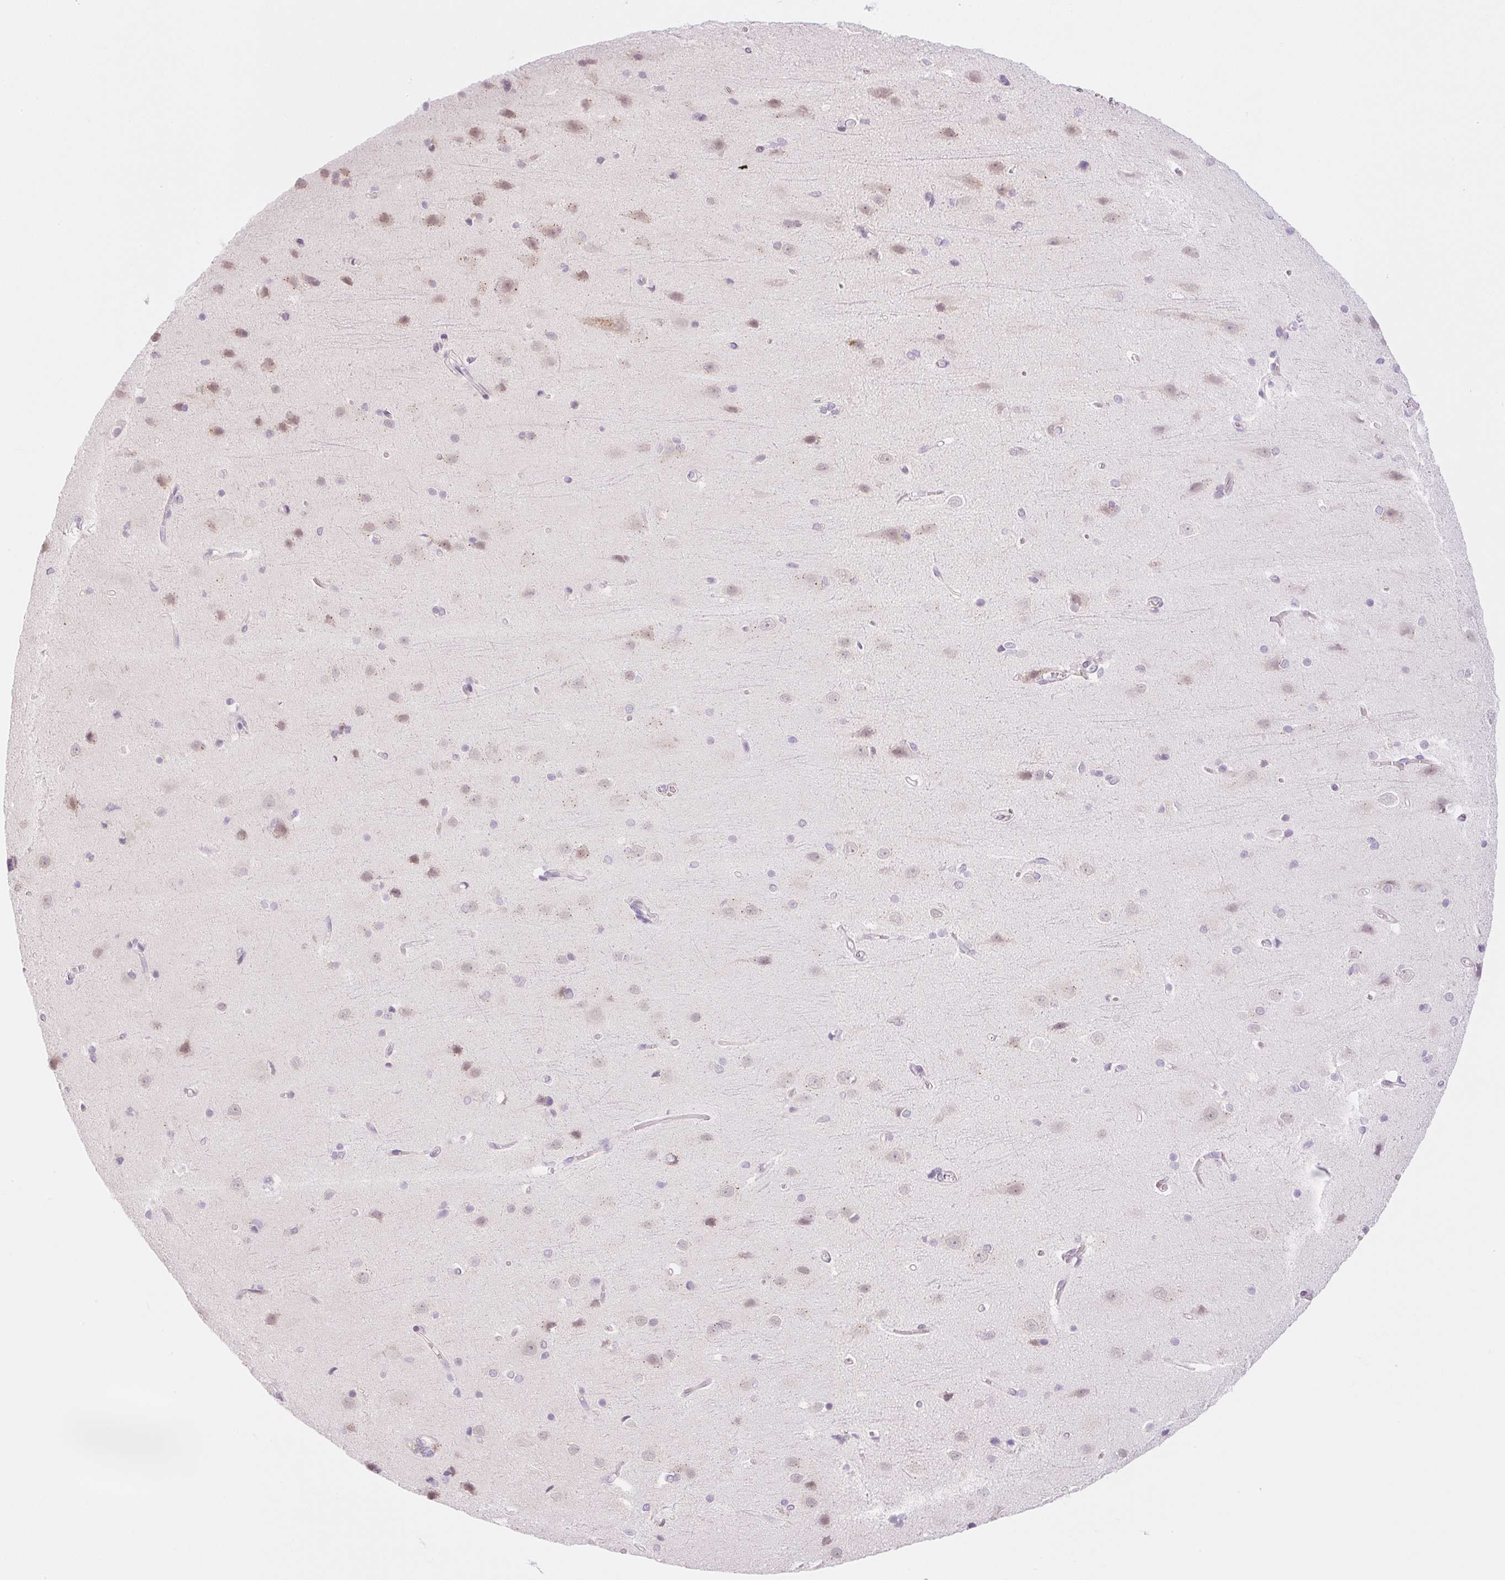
{"staining": {"intensity": "negative", "quantity": "none", "location": "none"}, "tissue": "cerebral cortex", "cell_type": "Endothelial cells", "image_type": "normal", "snomed": [{"axis": "morphology", "description": "Normal tissue, NOS"}, {"axis": "topography", "description": "Cerebral cortex"}], "caption": "Immunohistochemistry of benign cerebral cortex exhibits no positivity in endothelial cells.", "gene": "SPRYD4", "patient": {"sex": "male", "age": 37}}